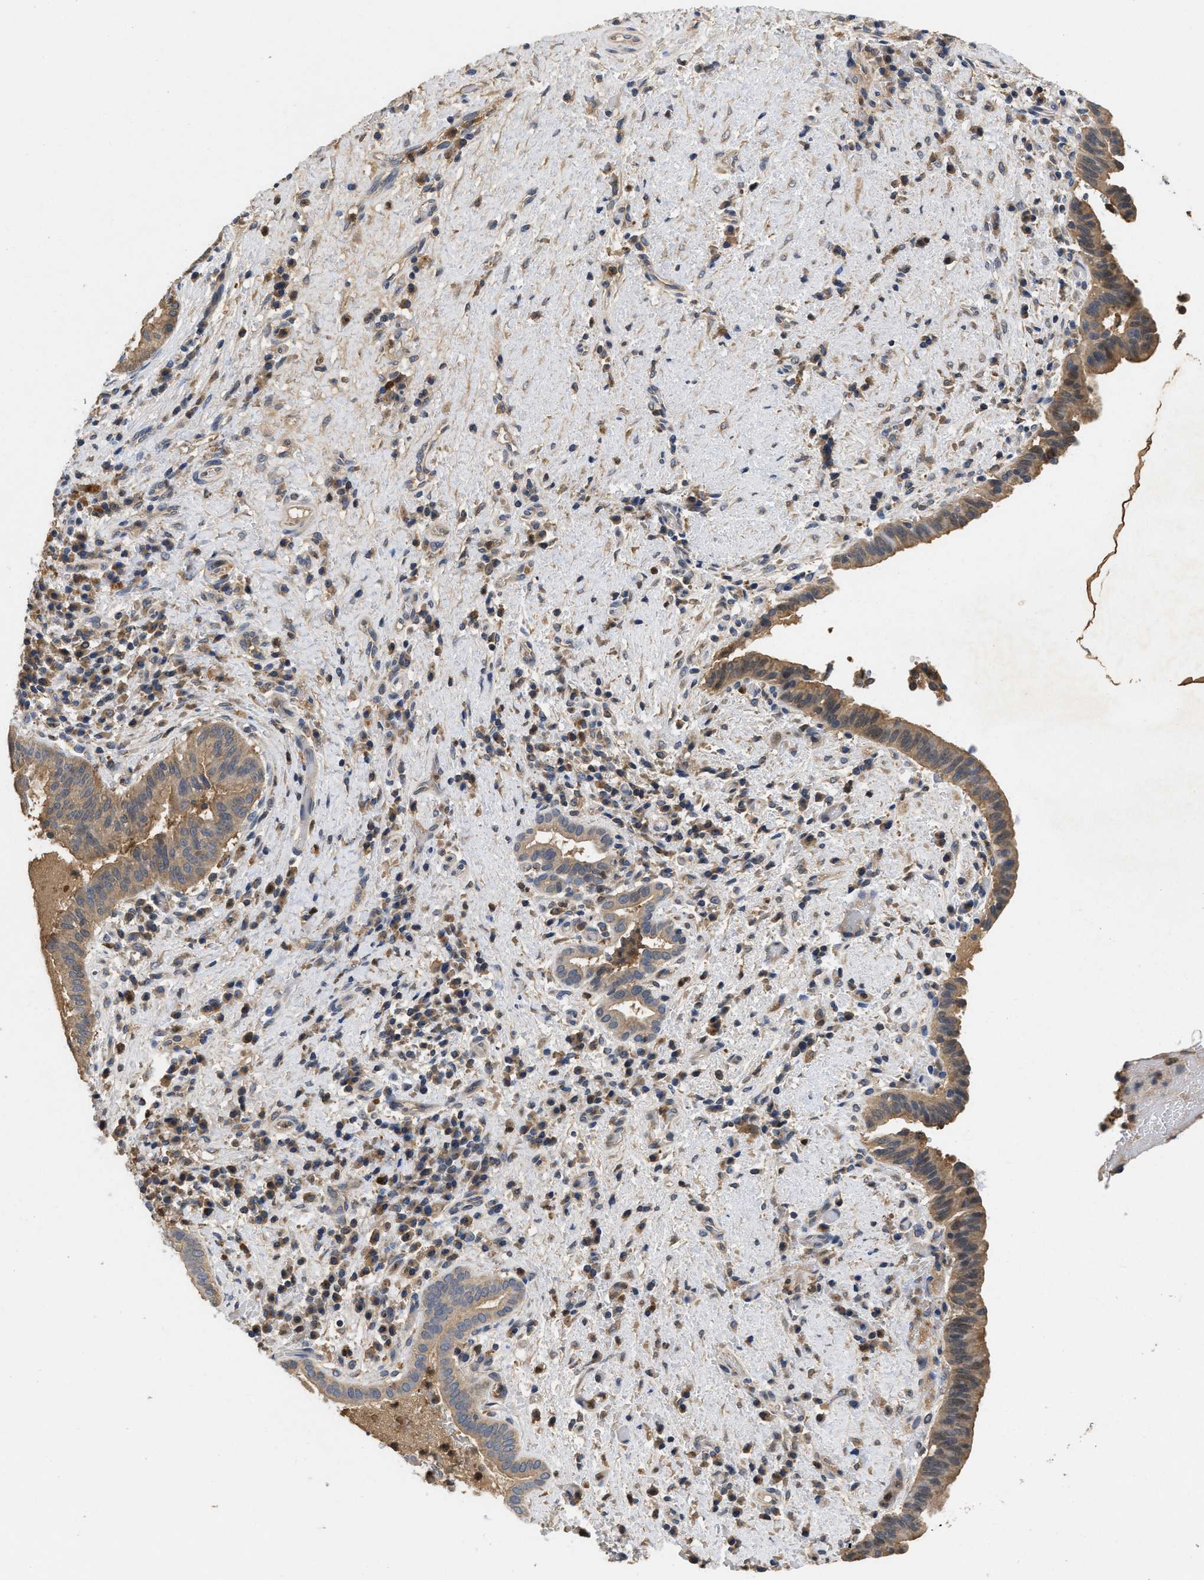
{"staining": {"intensity": "moderate", "quantity": ">75%", "location": "cytoplasmic/membranous"}, "tissue": "liver cancer", "cell_type": "Tumor cells", "image_type": "cancer", "snomed": [{"axis": "morphology", "description": "Cholangiocarcinoma"}, {"axis": "topography", "description": "Liver"}], "caption": "Protein staining exhibits moderate cytoplasmic/membranous positivity in about >75% of tumor cells in liver cholangiocarcinoma. (DAB (3,3'-diaminobenzidine) IHC, brown staining for protein, blue staining for nuclei).", "gene": "RNF216", "patient": {"sex": "female", "age": 38}}